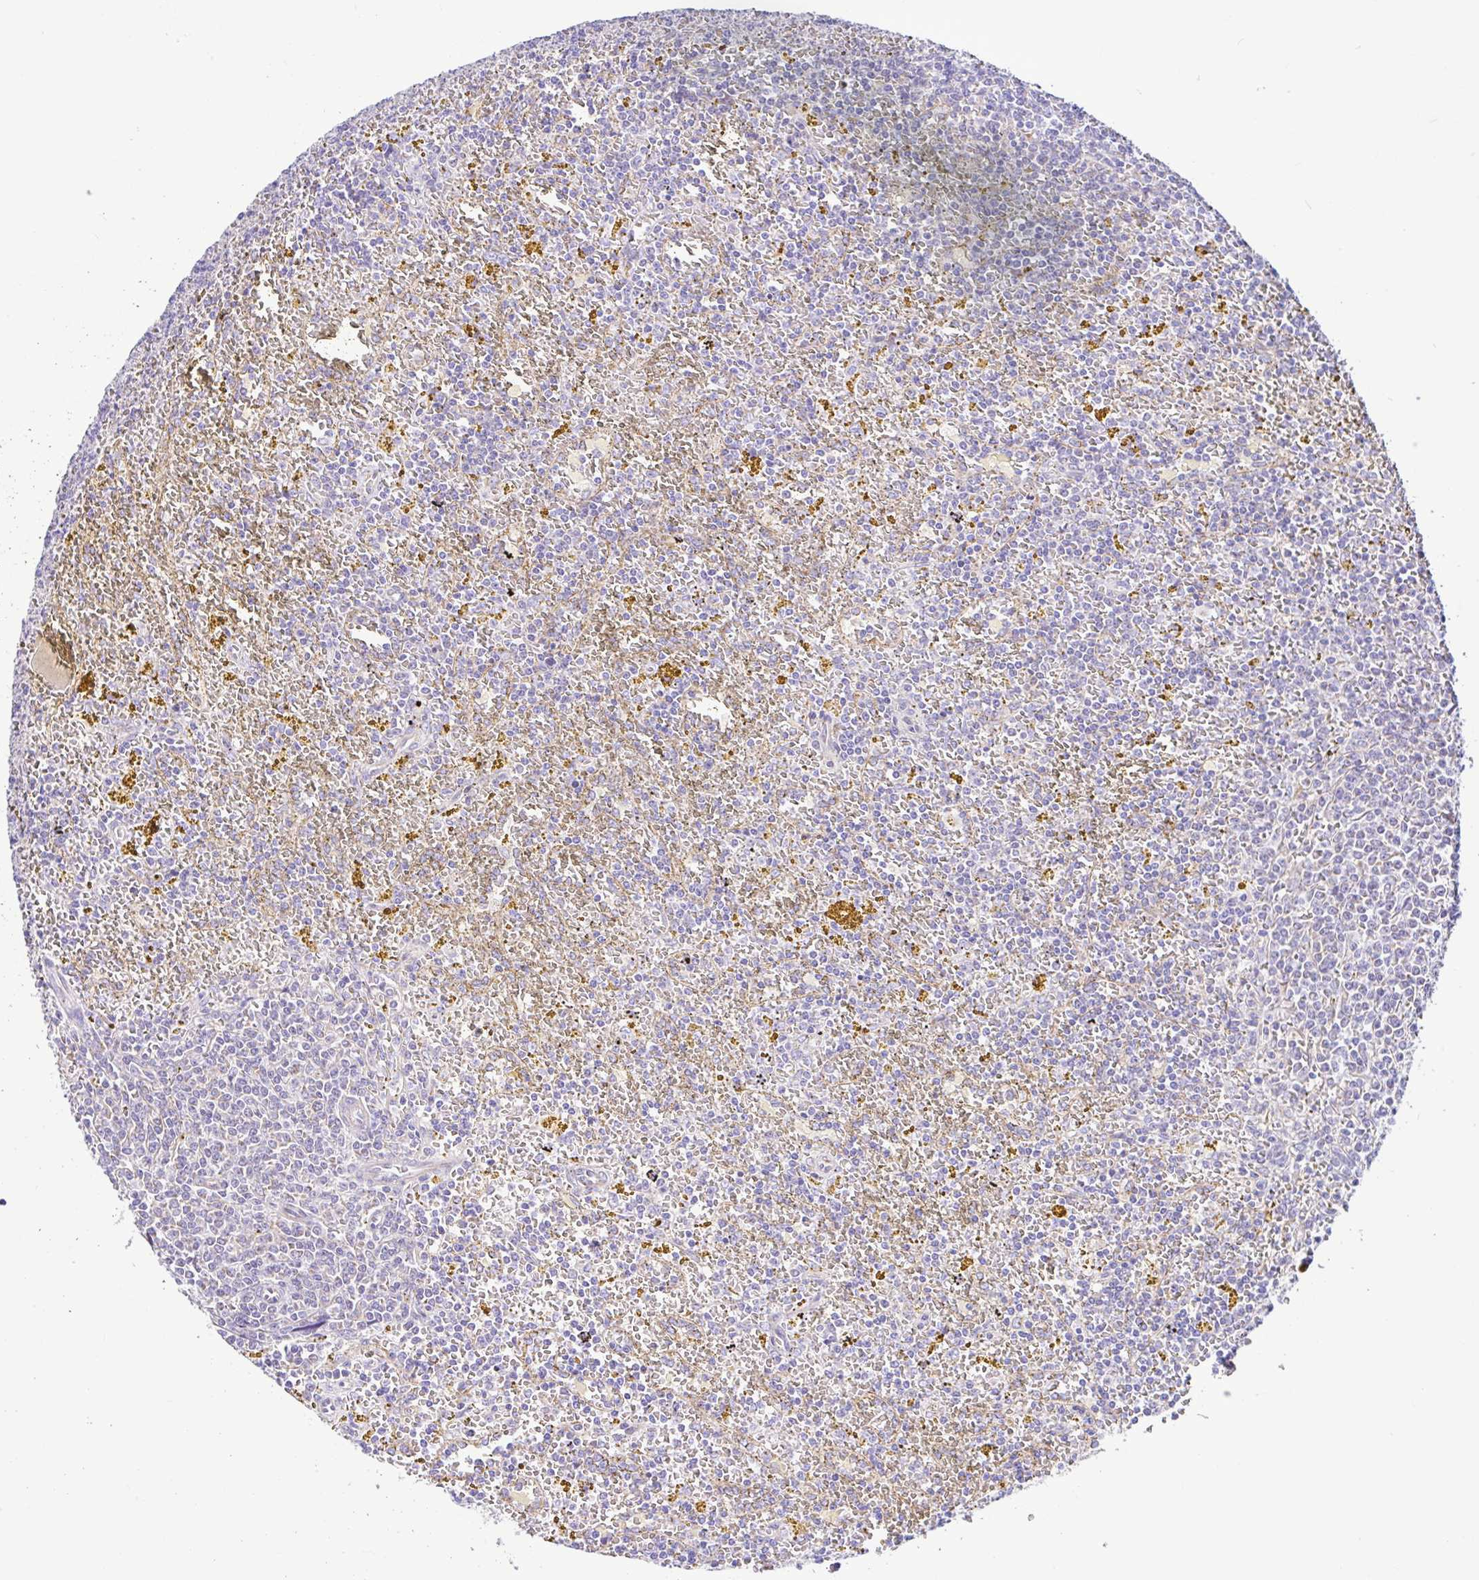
{"staining": {"intensity": "negative", "quantity": "none", "location": "none"}, "tissue": "lymphoma", "cell_type": "Tumor cells", "image_type": "cancer", "snomed": [{"axis": "morphology", "description": "Malignant lymphoma, non-Hodgkin's type, Low grade"}, {"axis": "topography", "description": "Spleen"}, {"axis": "topography", "description": "Lymph node"}], "caption": "Immunohistochemistry (IHC) of malignant lymphoma, non-Hodgkin's type (low-grade) reveals no positivity in tumor cells.", "gene": "NDUFS2", "patient": {"sex": "female", "age": 66}}